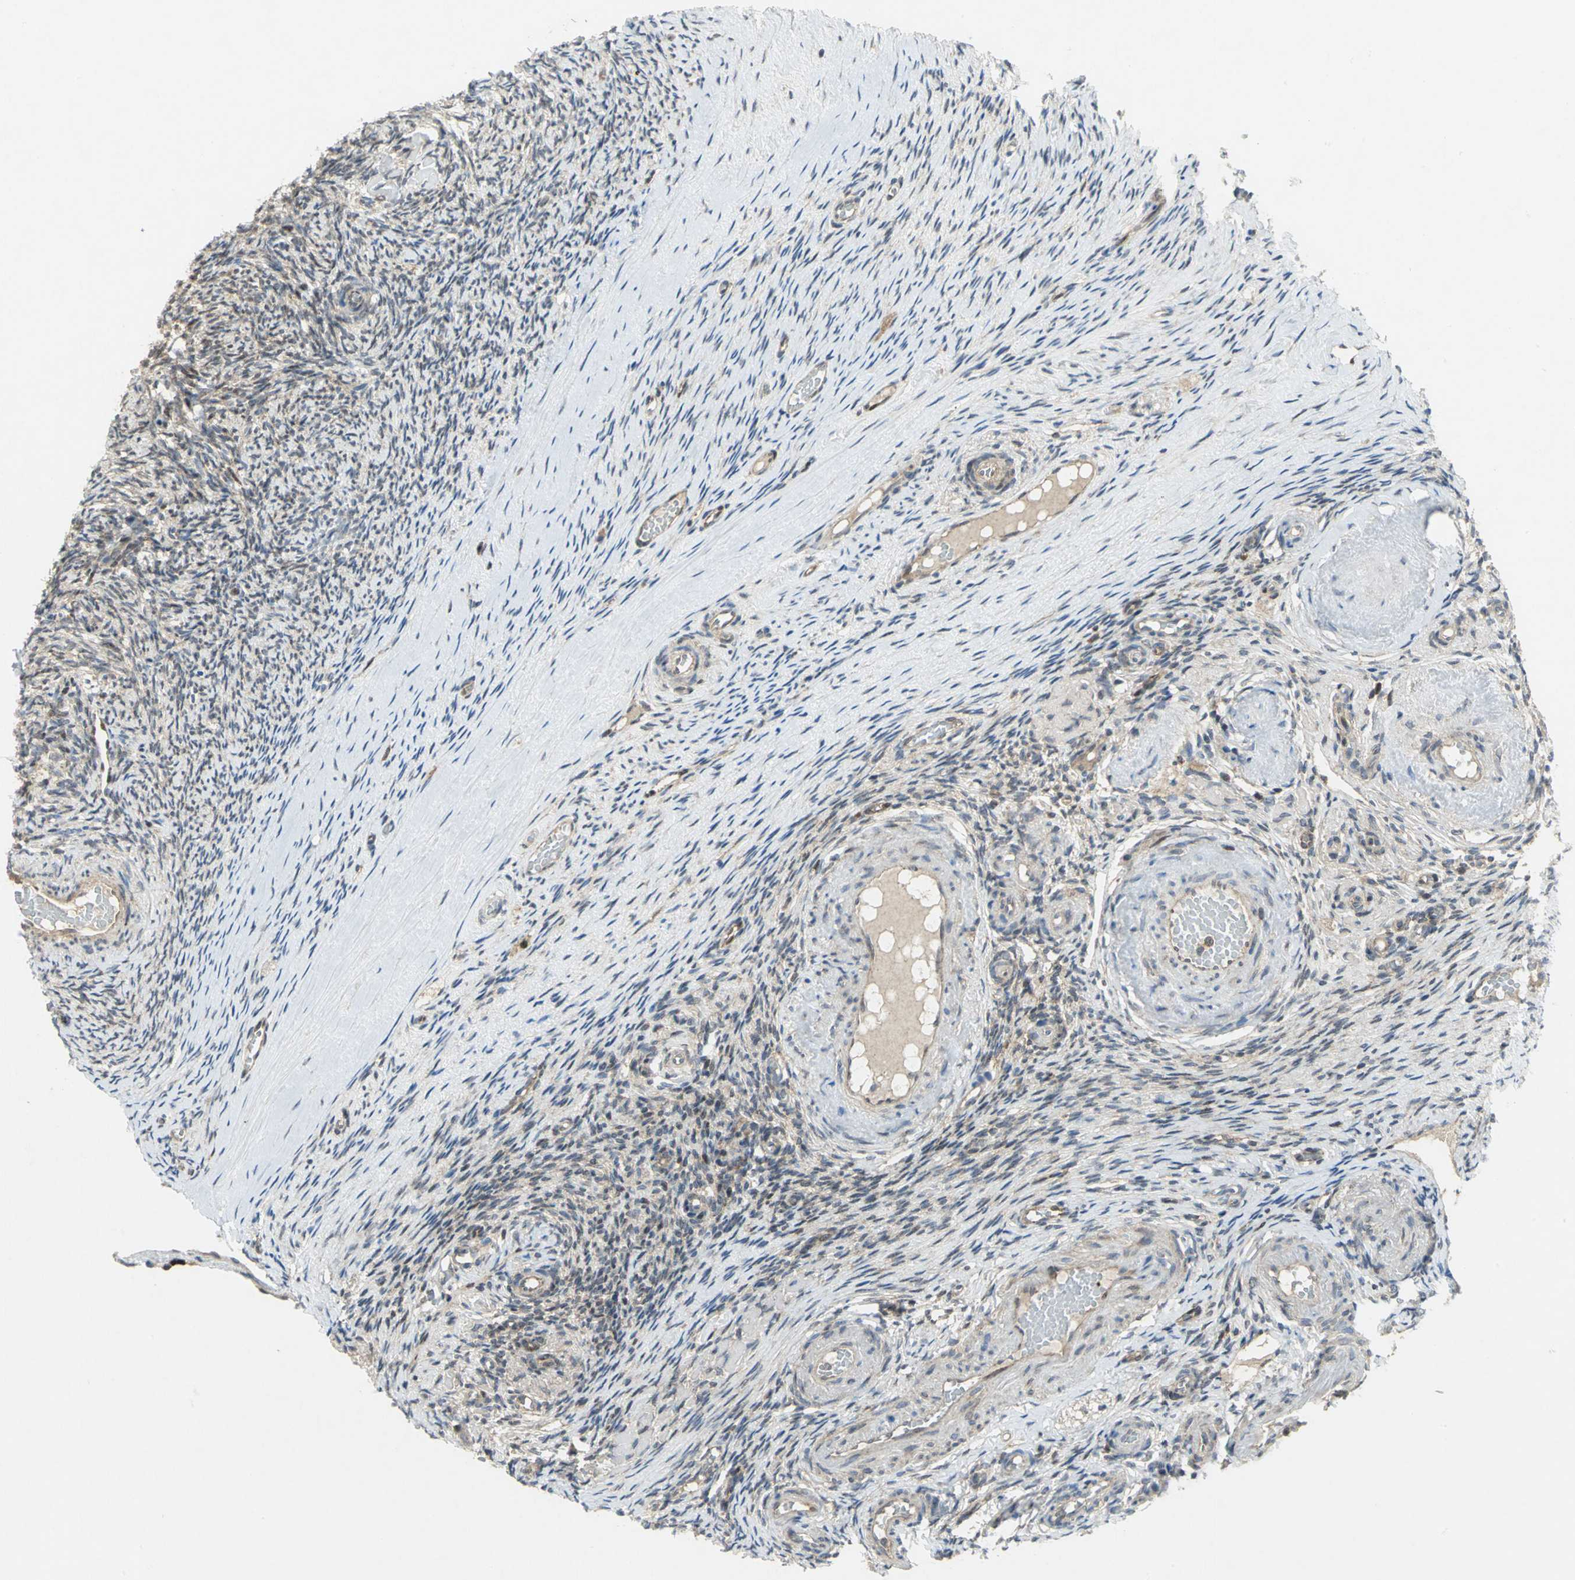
{"staining": {"intensity": "weak", "quantity": "<25%", "location": "cytoplasmic/membranous"}, "tissue": "ovary", "cell_type": "Ovarian stroma cells", "image_type": "normal", "snomed": [{"axis": "morphology", "description": "Normal tissue, NOS"}, {"axis": "topography", "description": "Ovary"}], "caption": "Immunohistochemistry histopathology image of normal ovary: human ovary stained with DAB (3,3'-diaminobenzidine) shows no significant protein staining in ovarian stroma cells. (DAB immunohistochemistry (IHC) visualized using brightfield microscopy, high magnification).", "gene": "PPIA", "patient": {"sex": "female", "age": 60}}